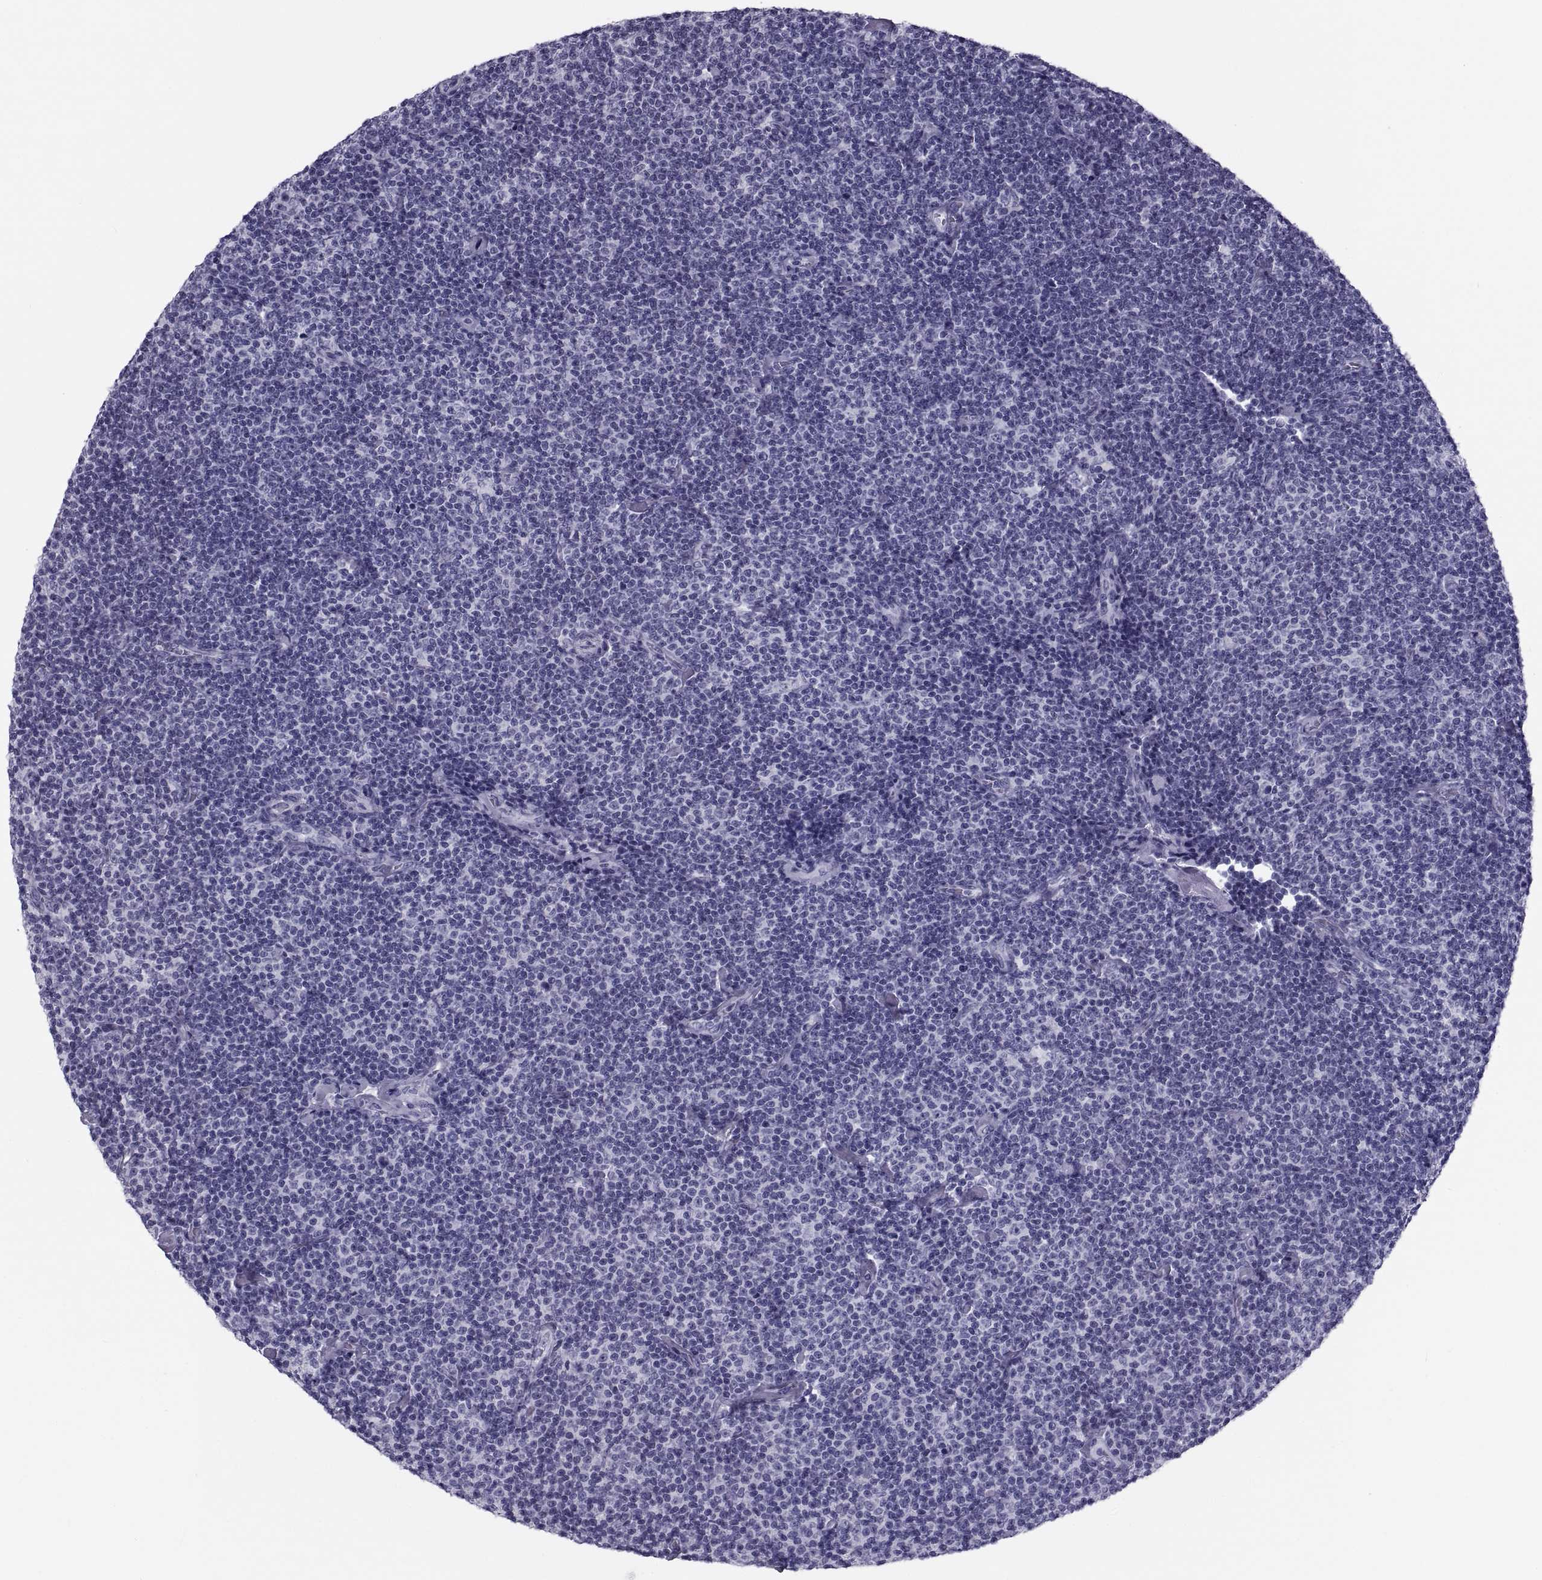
{"staining": {"intensity": "negative", "quantity": "none", "location": "none"}, "tissue": "lymphoma", "cell_type": "Tumor cells", "image_type": "cancer", "snomed": [{"axis": "morphology", "description": "Malignant lymphoma, non-Hodgkin's type, Low grade"}, {"axis": "topography", "description": "Lymph node"}], "caption": "Photomicrograph shows no significant protein staining in tumor cells of lymphoma.", "gene": "CRISP1", "patient": {"sex": "male", "age": 81}}